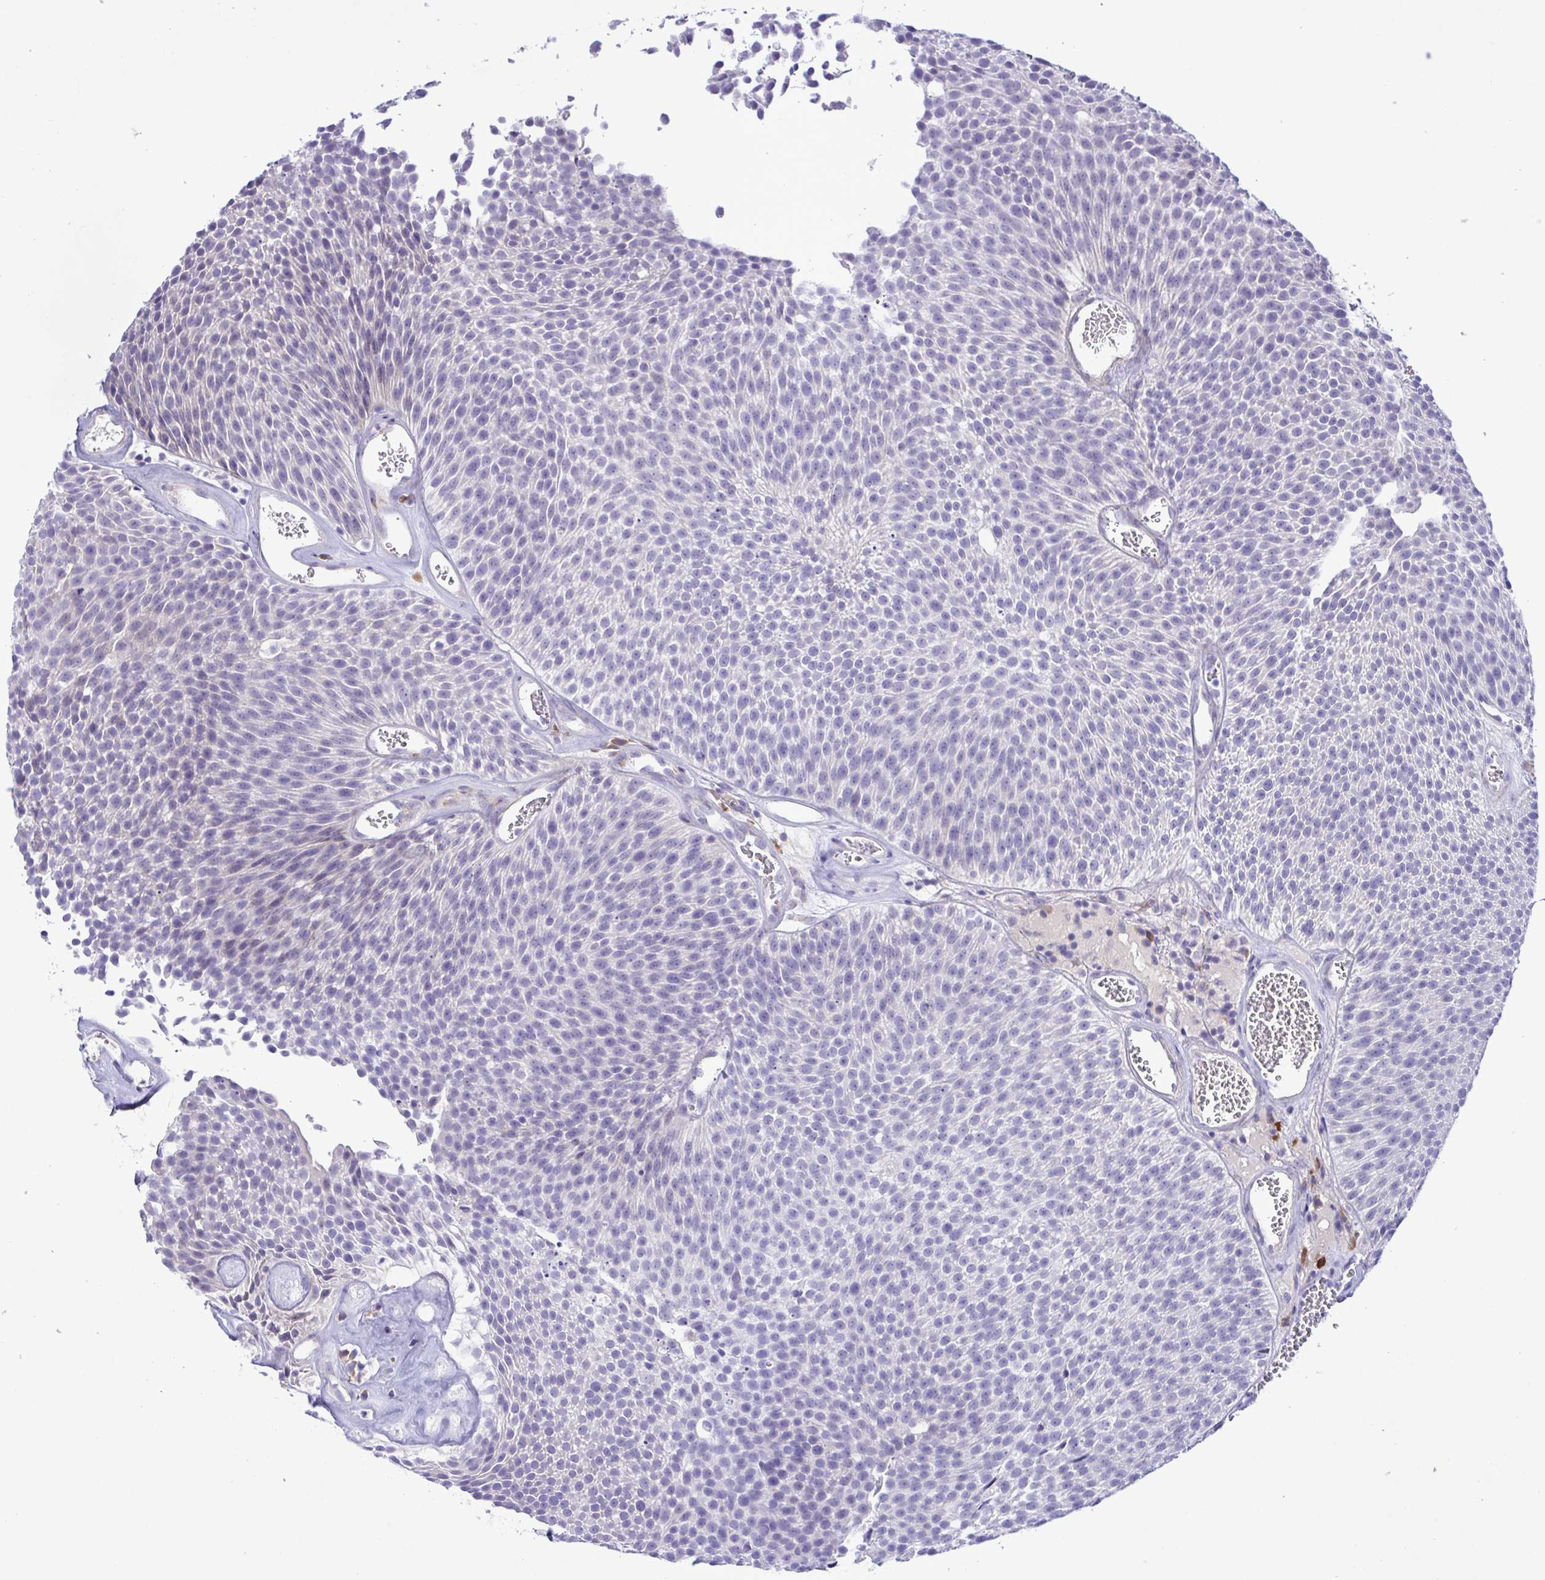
{"staining": {"intensity": "negative", "quantity": "none", "location": "none"}, "tissue": "urothelial cancer", "cell_type": "Tumor cells", "image_type": "cancer", "snomed": [{"axis": "morphology", "description": "Urothelial carcinoma, Low grade"}, {"axis": "topography", "description": "Urinary bladder"}], "caption": "This is an IHC photomicrograph of urothelial cancer. There is no expression in tumor cells.", "gene": "FAM86B1", "patient": {"sex": "female", "age": 79}}